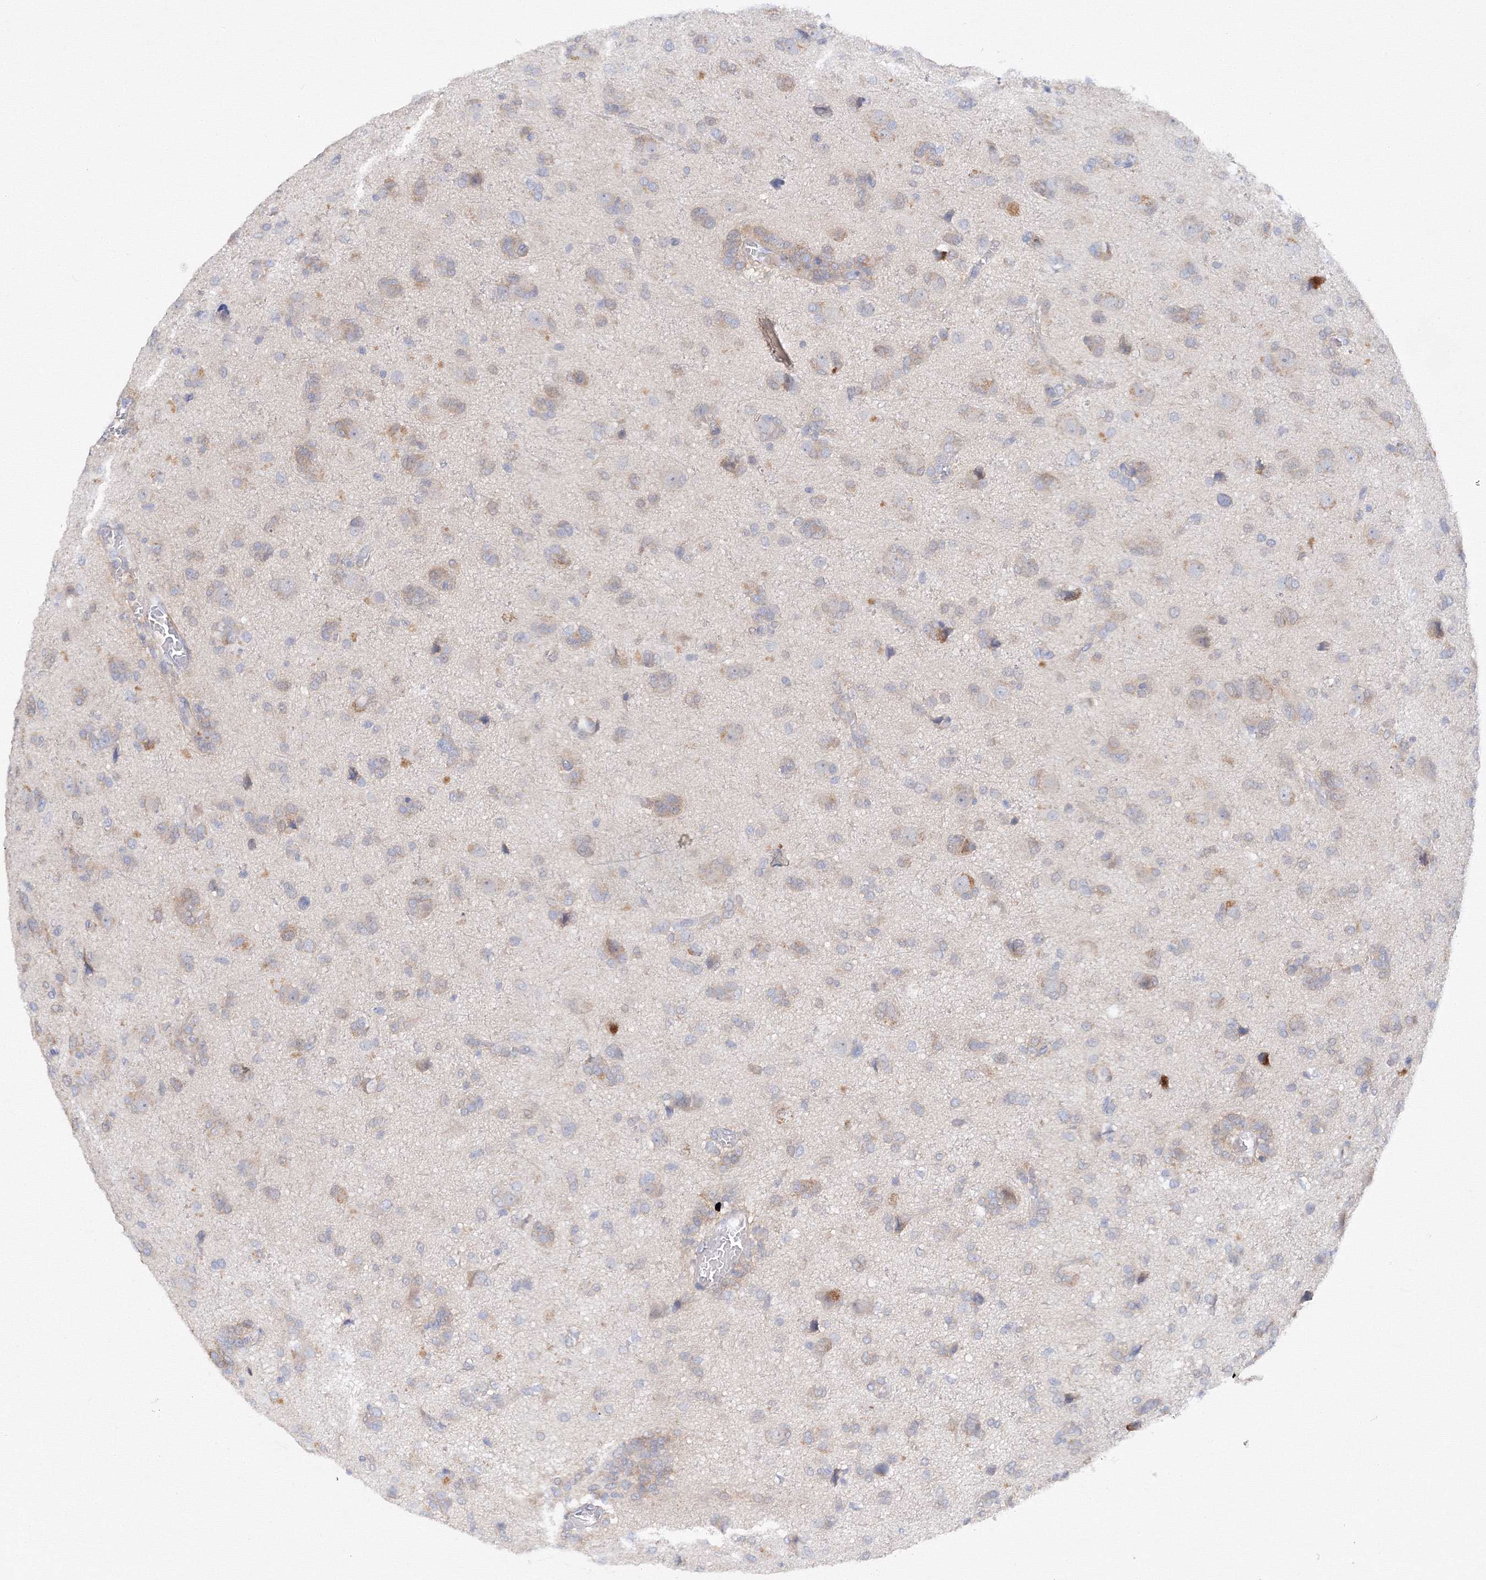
{"staining": {"intensity": "weak", "quantity": "25%-75%", "location": "cytoplasmic/membranous"}, "tissue": "glioma", "cell_type": "Tumor cells", "image_type": "cancer", "snomed": [{"axis": "morphology", "description": "Glioma, malignant, High grade"}, {"axis": "topography", "description": "Brain"}], "caption": "Protein expression analysis of glioma displays weak cytoplasmic/membranous staining in approximately 25%-75% of tumor cells.", "gene": "DIS3L2", "patient": {"sex": "female", "age": 59}}